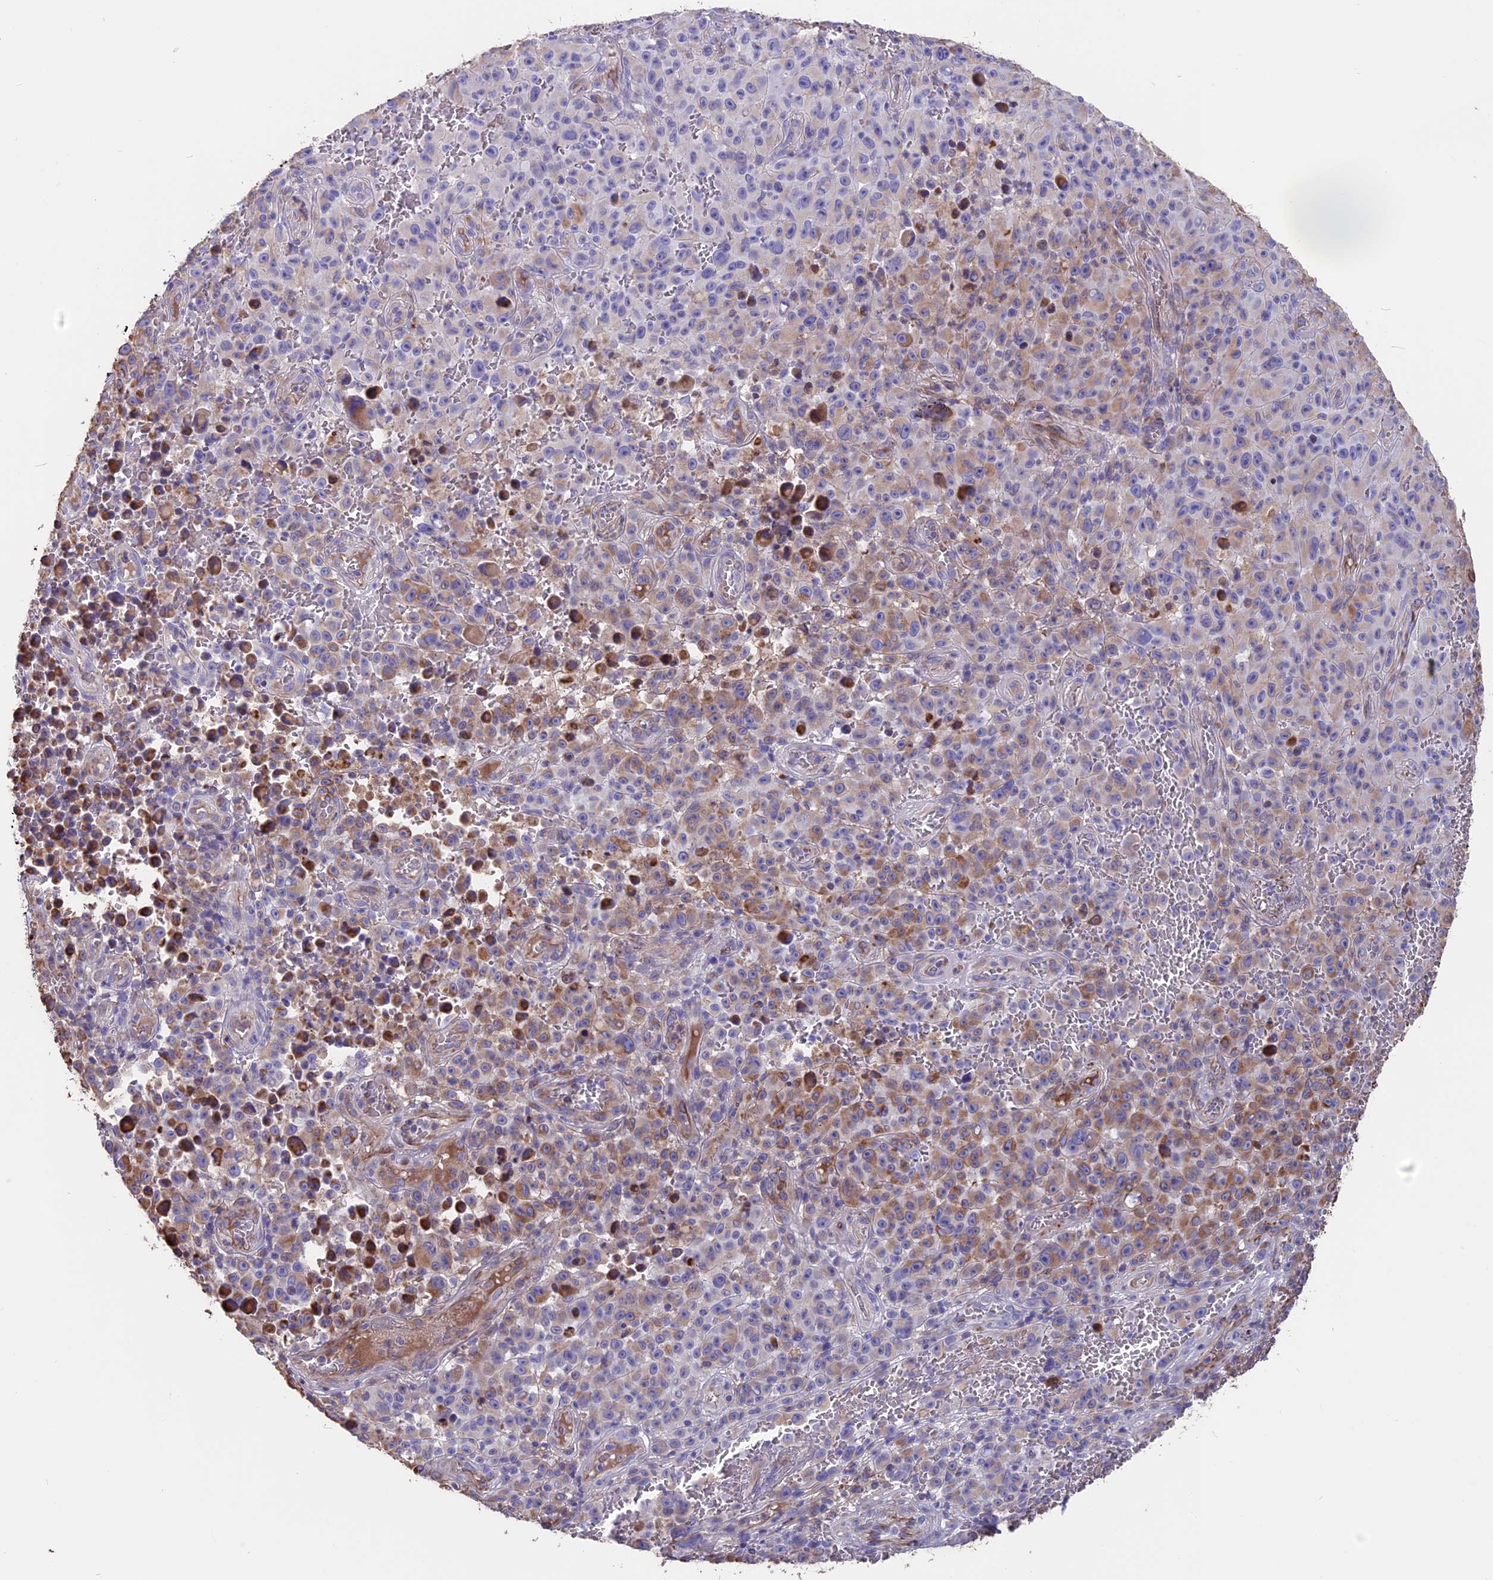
{"staining": {"intensity": "weak", "quantity": "<25%", "location": "cytoplasmic/membranous"}, "tissue": "melanoma", "cell_type": "Tumor cells", "image_type": "cancer", "snomed": [{"axis": "morphology", "description": "Malignant melanoma, NOS"}, {"axis": "topography", "description": "Skin"}], "caption": "A high-resolution image shows immunohistochemistry (IHC) staining of malignant melanoma, which exhibits no significant expression in tumor cells.", "gene": "SEH1L", "patient": {"sex": "female", "age": 82}}